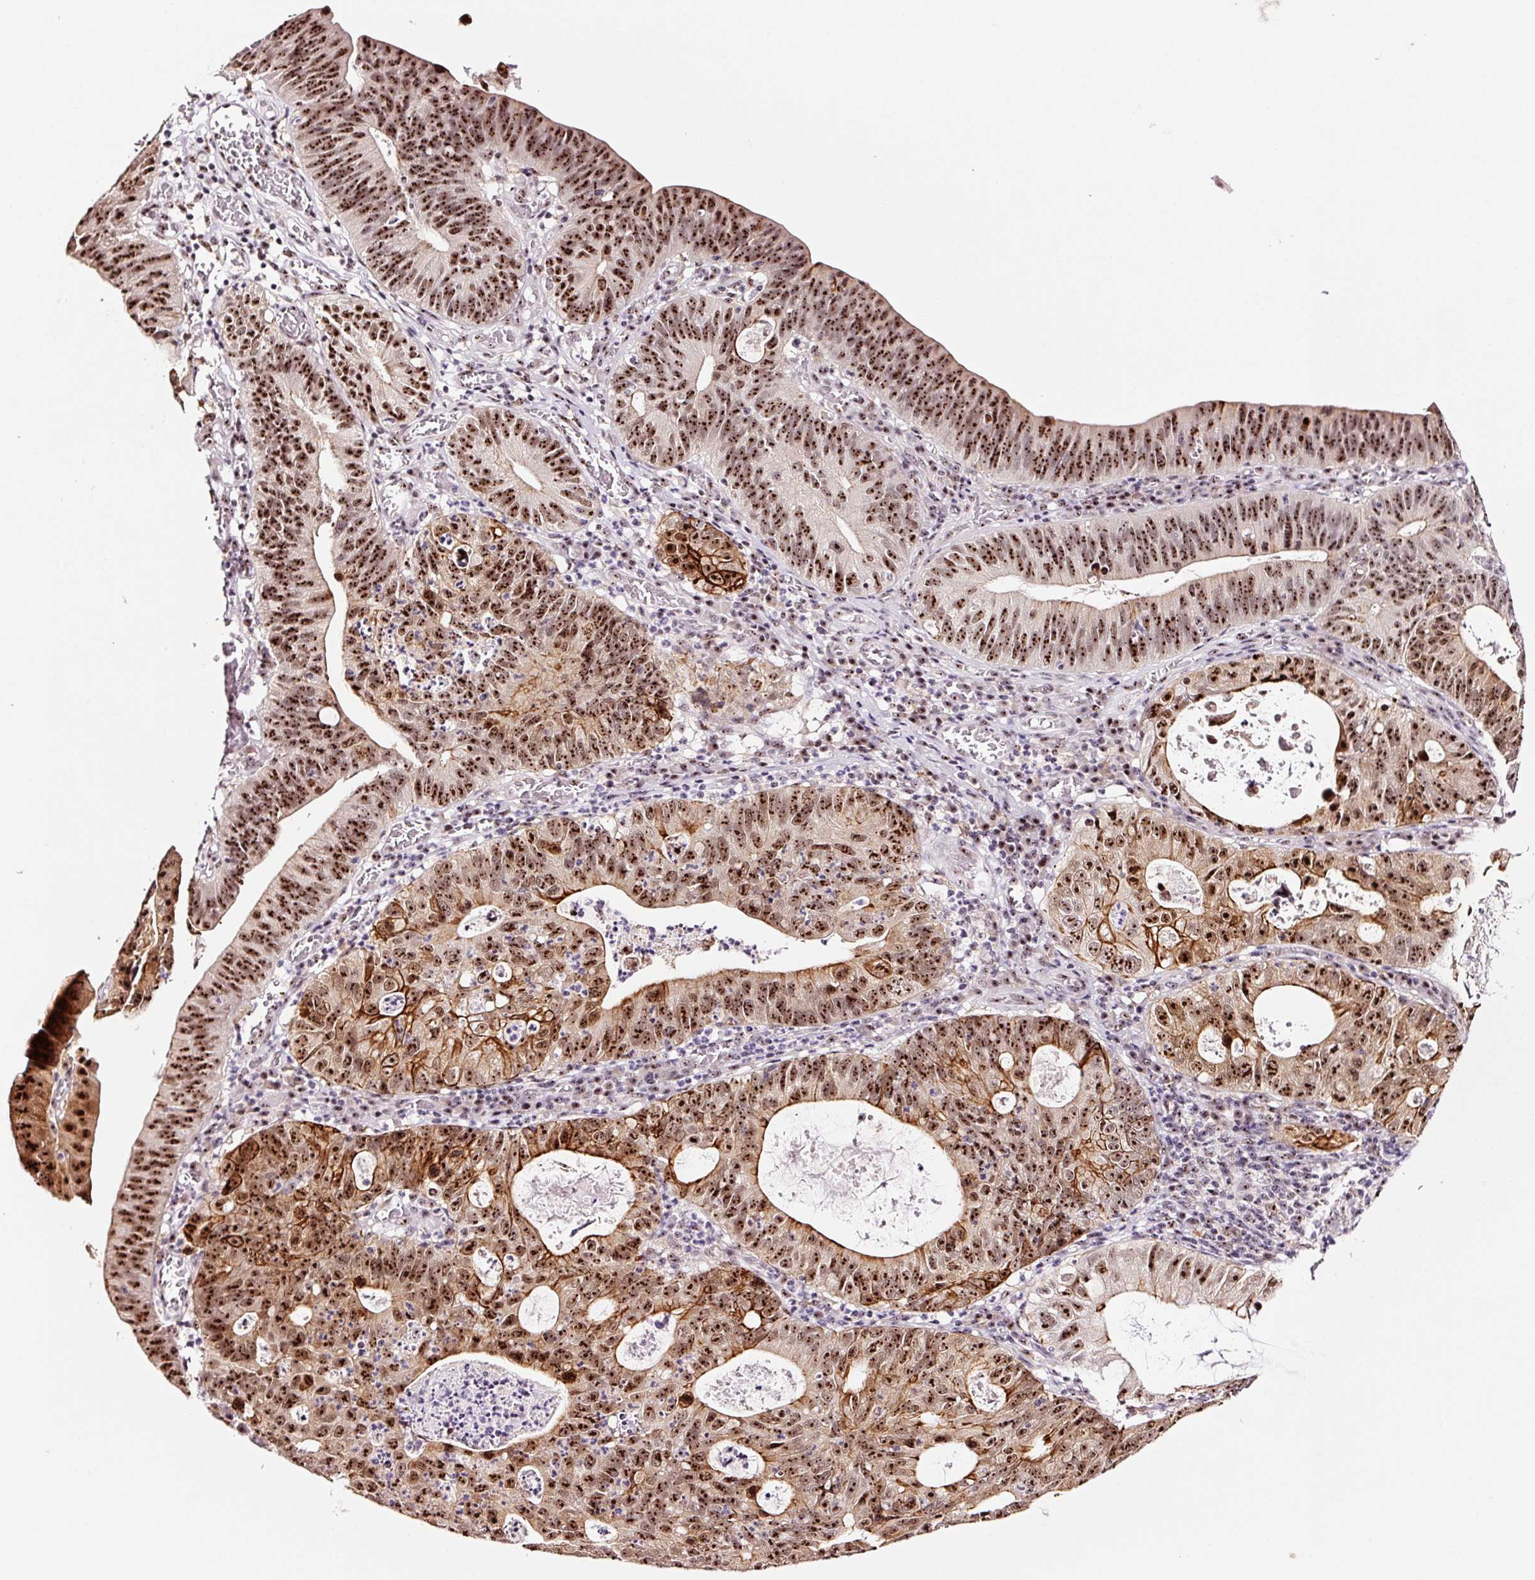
{"staining": {"intensity": "moderate", "quantity": ">75%", "location": "cytoplasmic/membranous,nuclear"}, "tissue": "stomach cancer", "cell_type": "Tumor cells", "image_type": "cancer", "snomed": [{"axis": "morphology", "description": "Adenocarcinoma, NOS"}, {"axis": "topography", "description": "Stomach"}], "caption": "Immunohistochemical staining of human stomach cancer shows moderate cytoplasmic/membranous and nuclear protein staining in approximately >75% of tumor cells. (Brightfield microscopy of DAB IHC at high magnification).", "gene": "GNL3", "patient": {"sex": "male", "age": 59}}